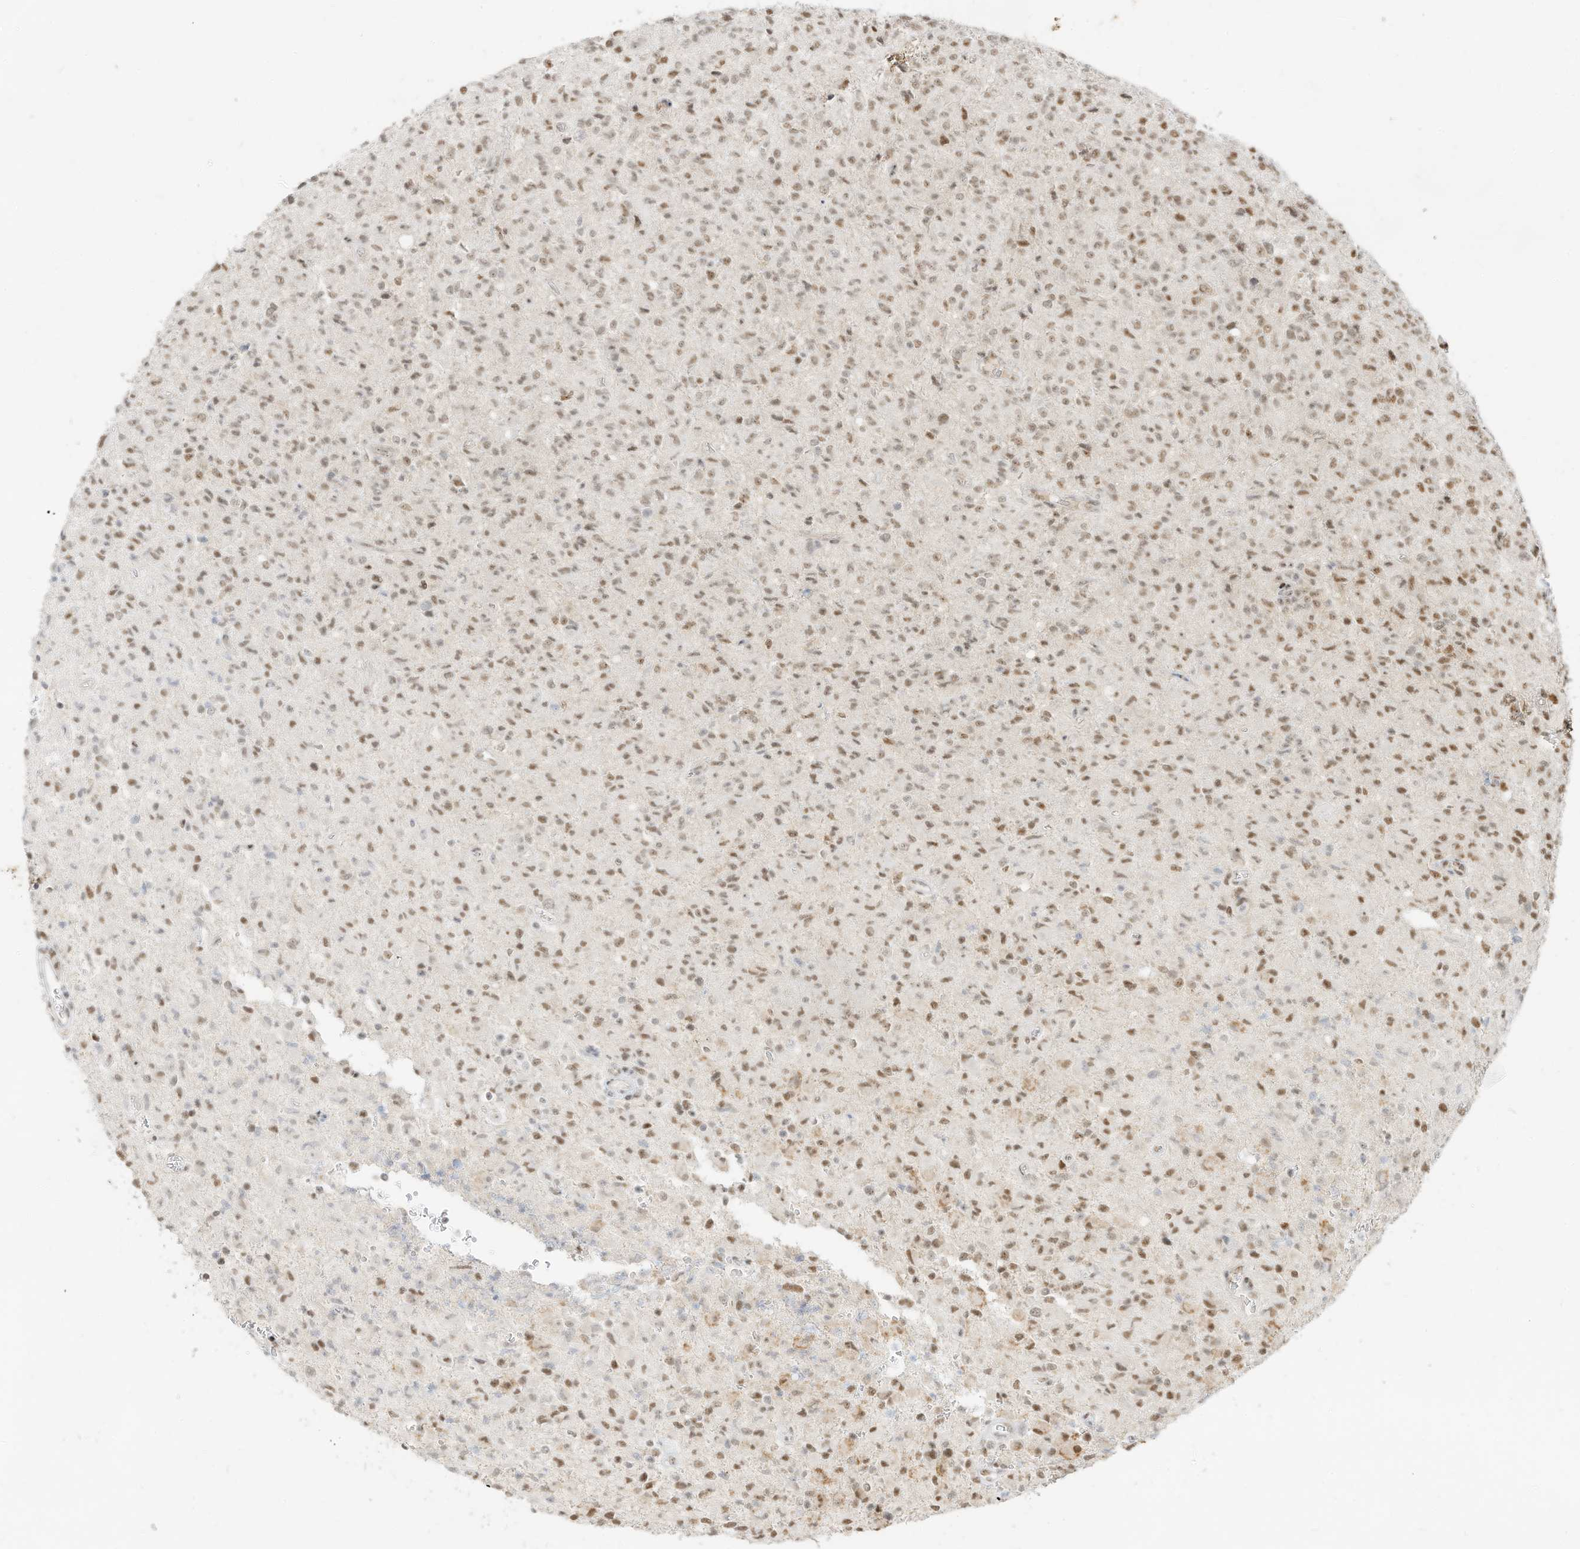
{"staining": {"intensity": "moderate", "quantity": "25%-75%", "location": "nuclear"}, "tissue": "glioma", "cell_type": "Tumor cells", "image_type": "cancer", "snomed": [{"axis": "morphology", "description": "Glioma, malignant, High grade"}, {"axis": "topography", "description": "Brain"}], "caption": "Approximately 25%-75% of tumor cells in malignant high-grade glioma reveal moderate nuclear protein staining as visualized by brown immunohistochemical staining.", "gene": "NHSL1", "patient": {"sex": "female", "age": 57}}